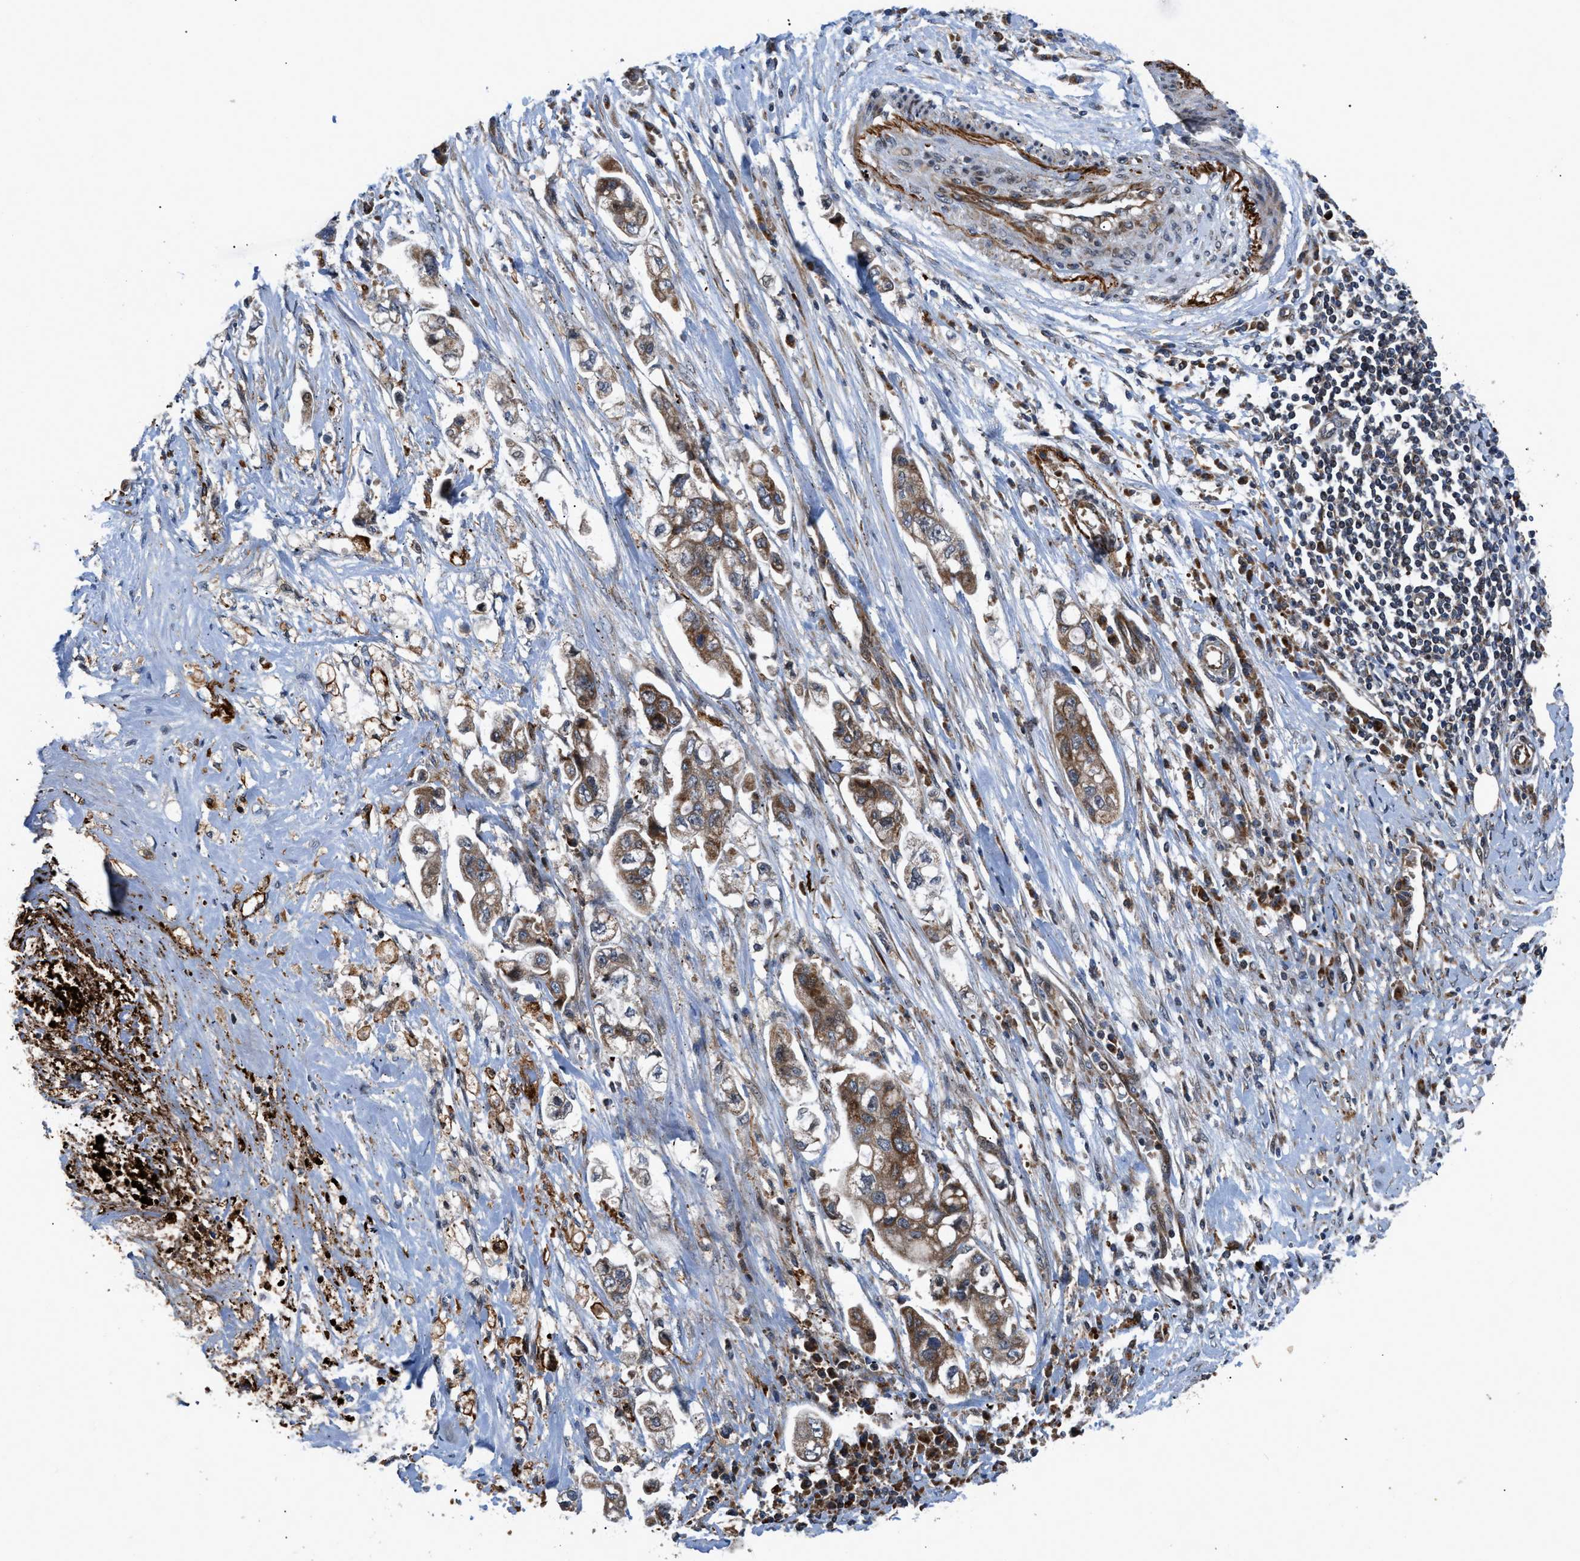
{"staining": {"intensity": "moderate", "quantity": ">75%", "location": "cytoplasmic/membranous"}, "tissue": "stomach cancer", "cell_type": "Tumor cells", "image_type": "cancer", "snomed": [{"axis": "morphology", "description": "Adenocarcinoma, NOS"}, {"axis": "topography", "description": "Stomach"}], "caption": "The image reveals a brown stain indicating the presence of a protein in the cytoplasmic/membranous of tumor cells in adenocarcinoma (stomach). The staining was performed using DAB (3,3'-diaminobenzidine) to visualize the protein expression in brown, while the nuclei were stained in blue with hematoxylin (Magnification: 20x).", "gene": "AP3M2", "patient": {"sex": "male", "age": 62}}